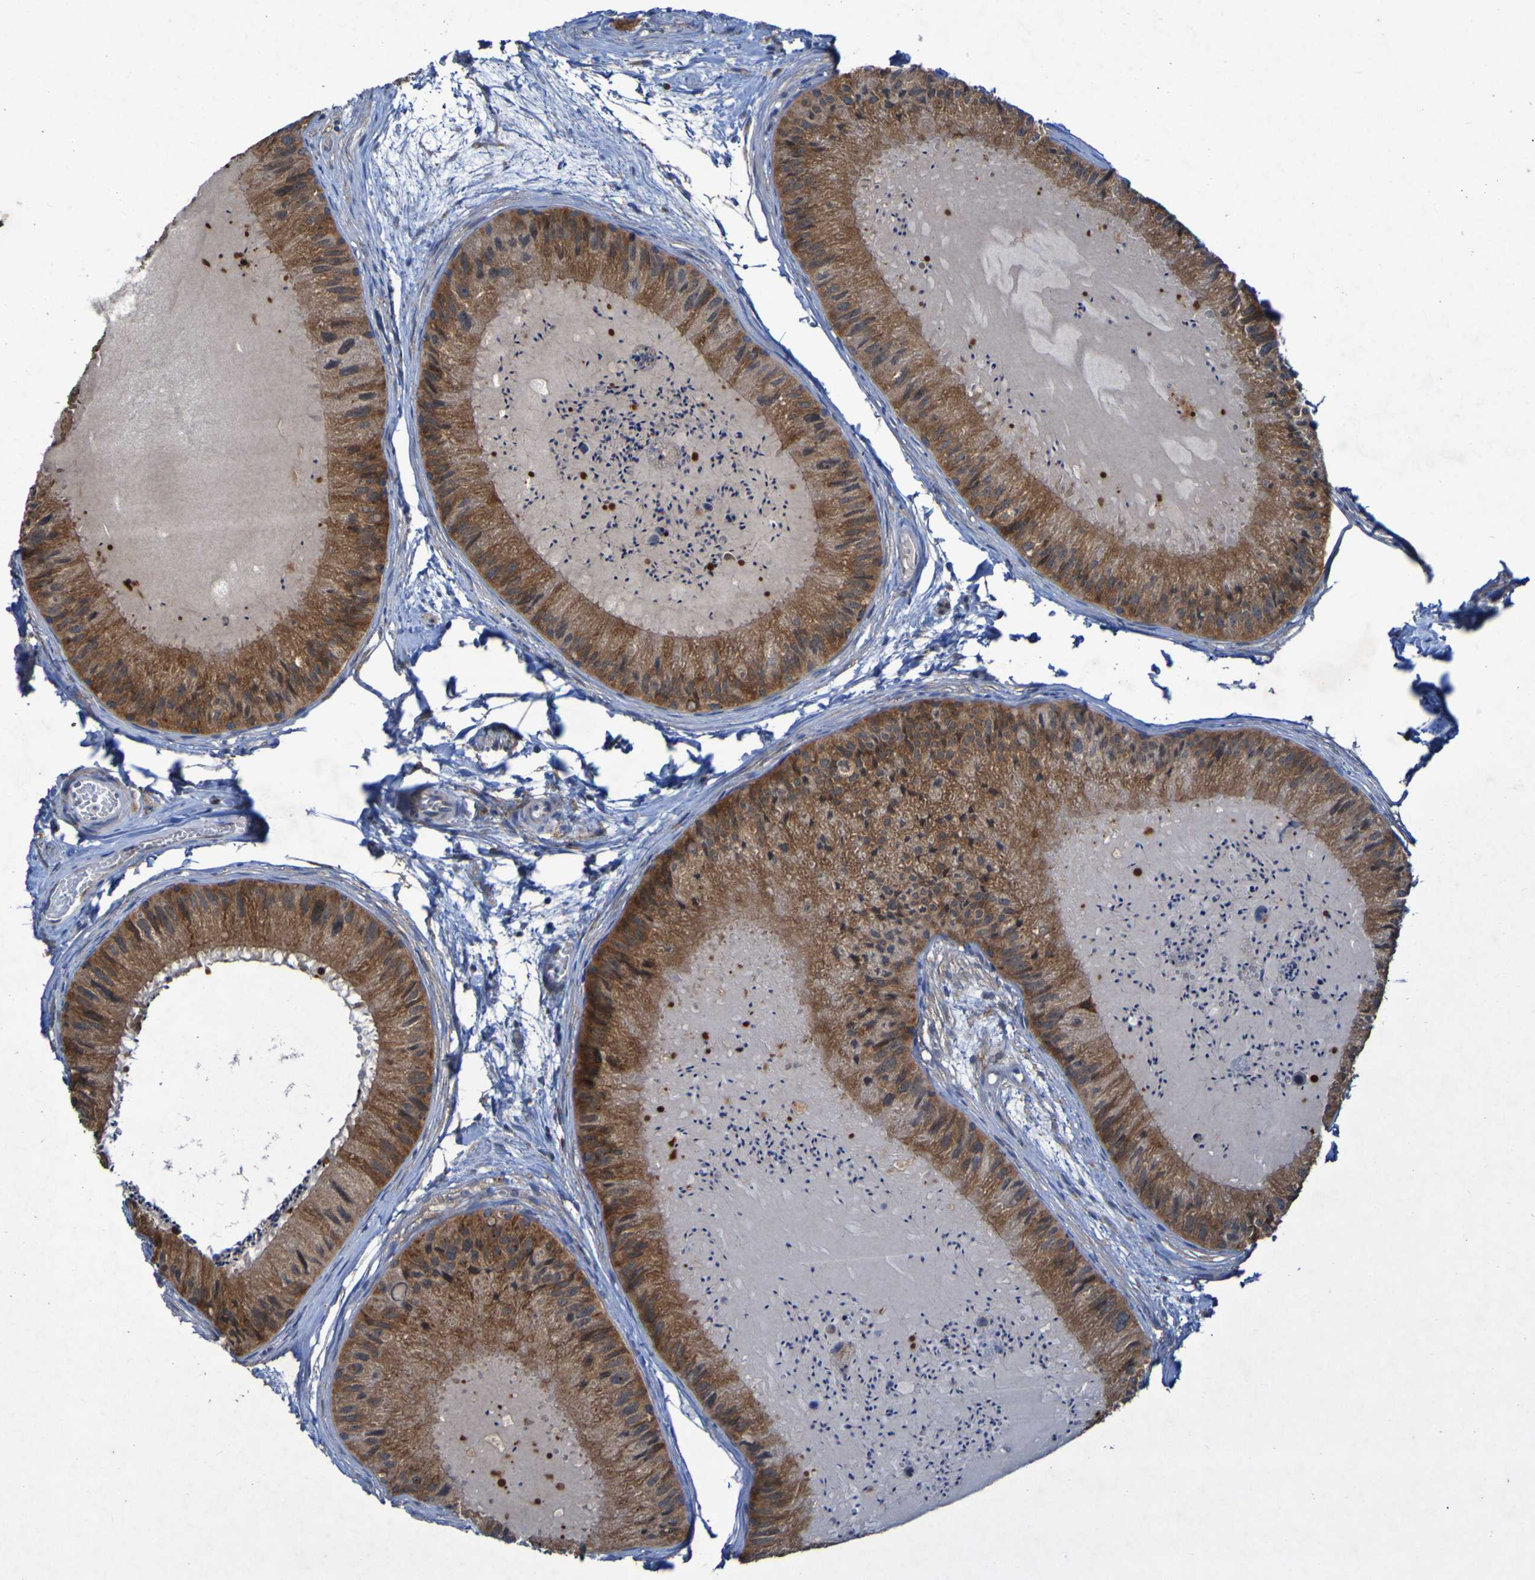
{"staining": {"intensity": "moderate", "quantity": ">75%", "location": "cytoplasmic/membranous"}, "tissue": "epididymis", "cell_type": "Glandular cells", "image_type": "normal", "snomed": [{"axis": "morphology", "description": "Normal tissue, NOS"}, {"axis": "topography", "description": "Epididymis"}], "caption": "Moderate cytoplasmic/membranous positivity for a protein is identified in about >75% of glandular cells of unremarkable epididymis using immunohistochemistry (IHC).", "gene": "CCDC51", "patient": {"sex": "male", "age": 31}}